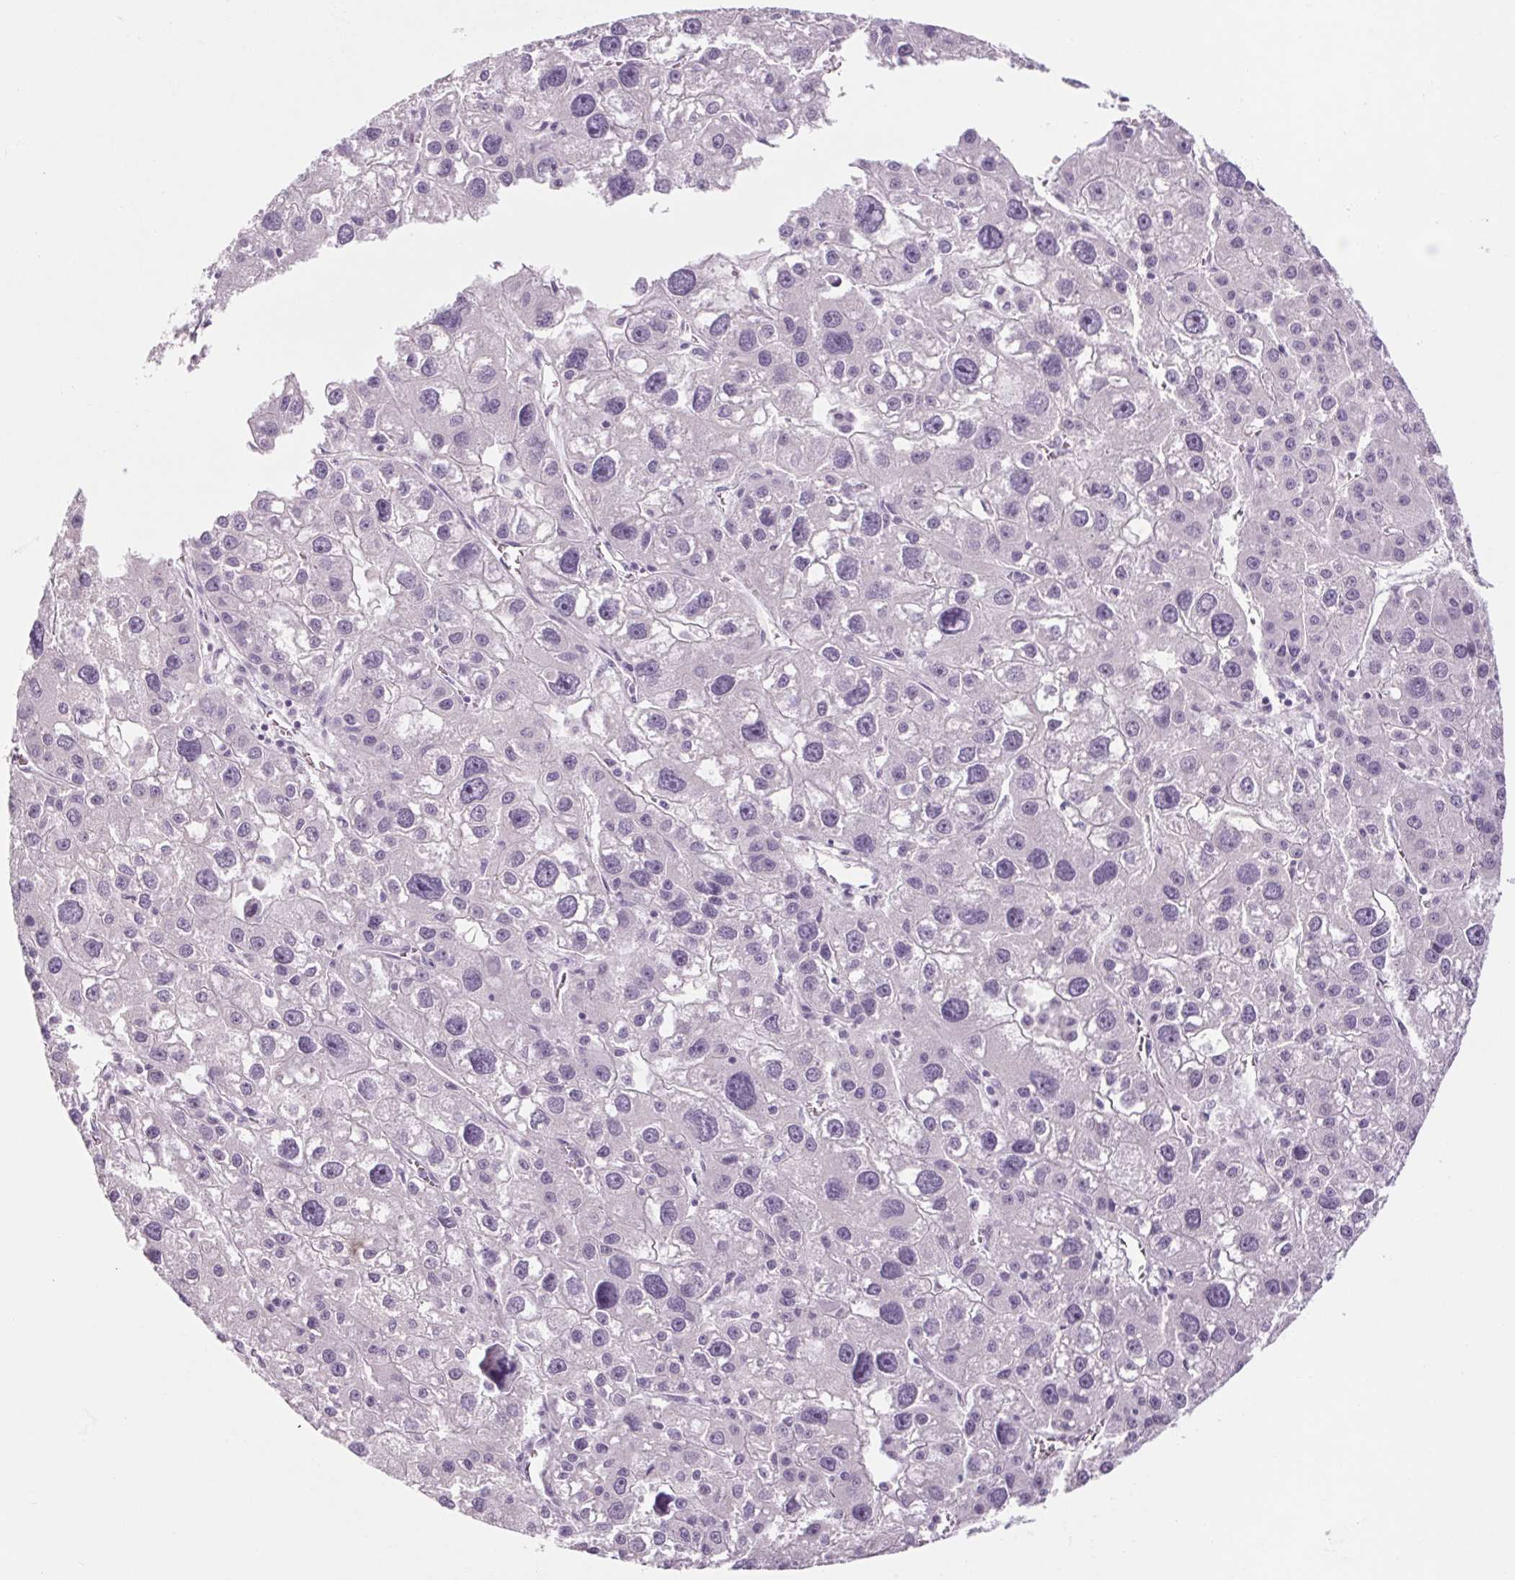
{"staining": {"intensity": "negative", "quantity": "none", "location": "none"}, "tissue": "liver cancer", "cell_type": "Tumor cells", "image_type": "cancer", "snomed": [{"axis": "morphology", "description": "Carcinoma, Hepatocellular, NOS"}, {"axis": "topography", "description": "Liver"}], "caption": "A micrograph of human hepatocellular carcinoma (liver) is negative for staining in tumor cells. (DAB (3,3'-diaminobenzidine) immunohistochemistry (IHC), high magnification).", "gene": "RPTN", "patient": {"sex": "male", "age": 73}}